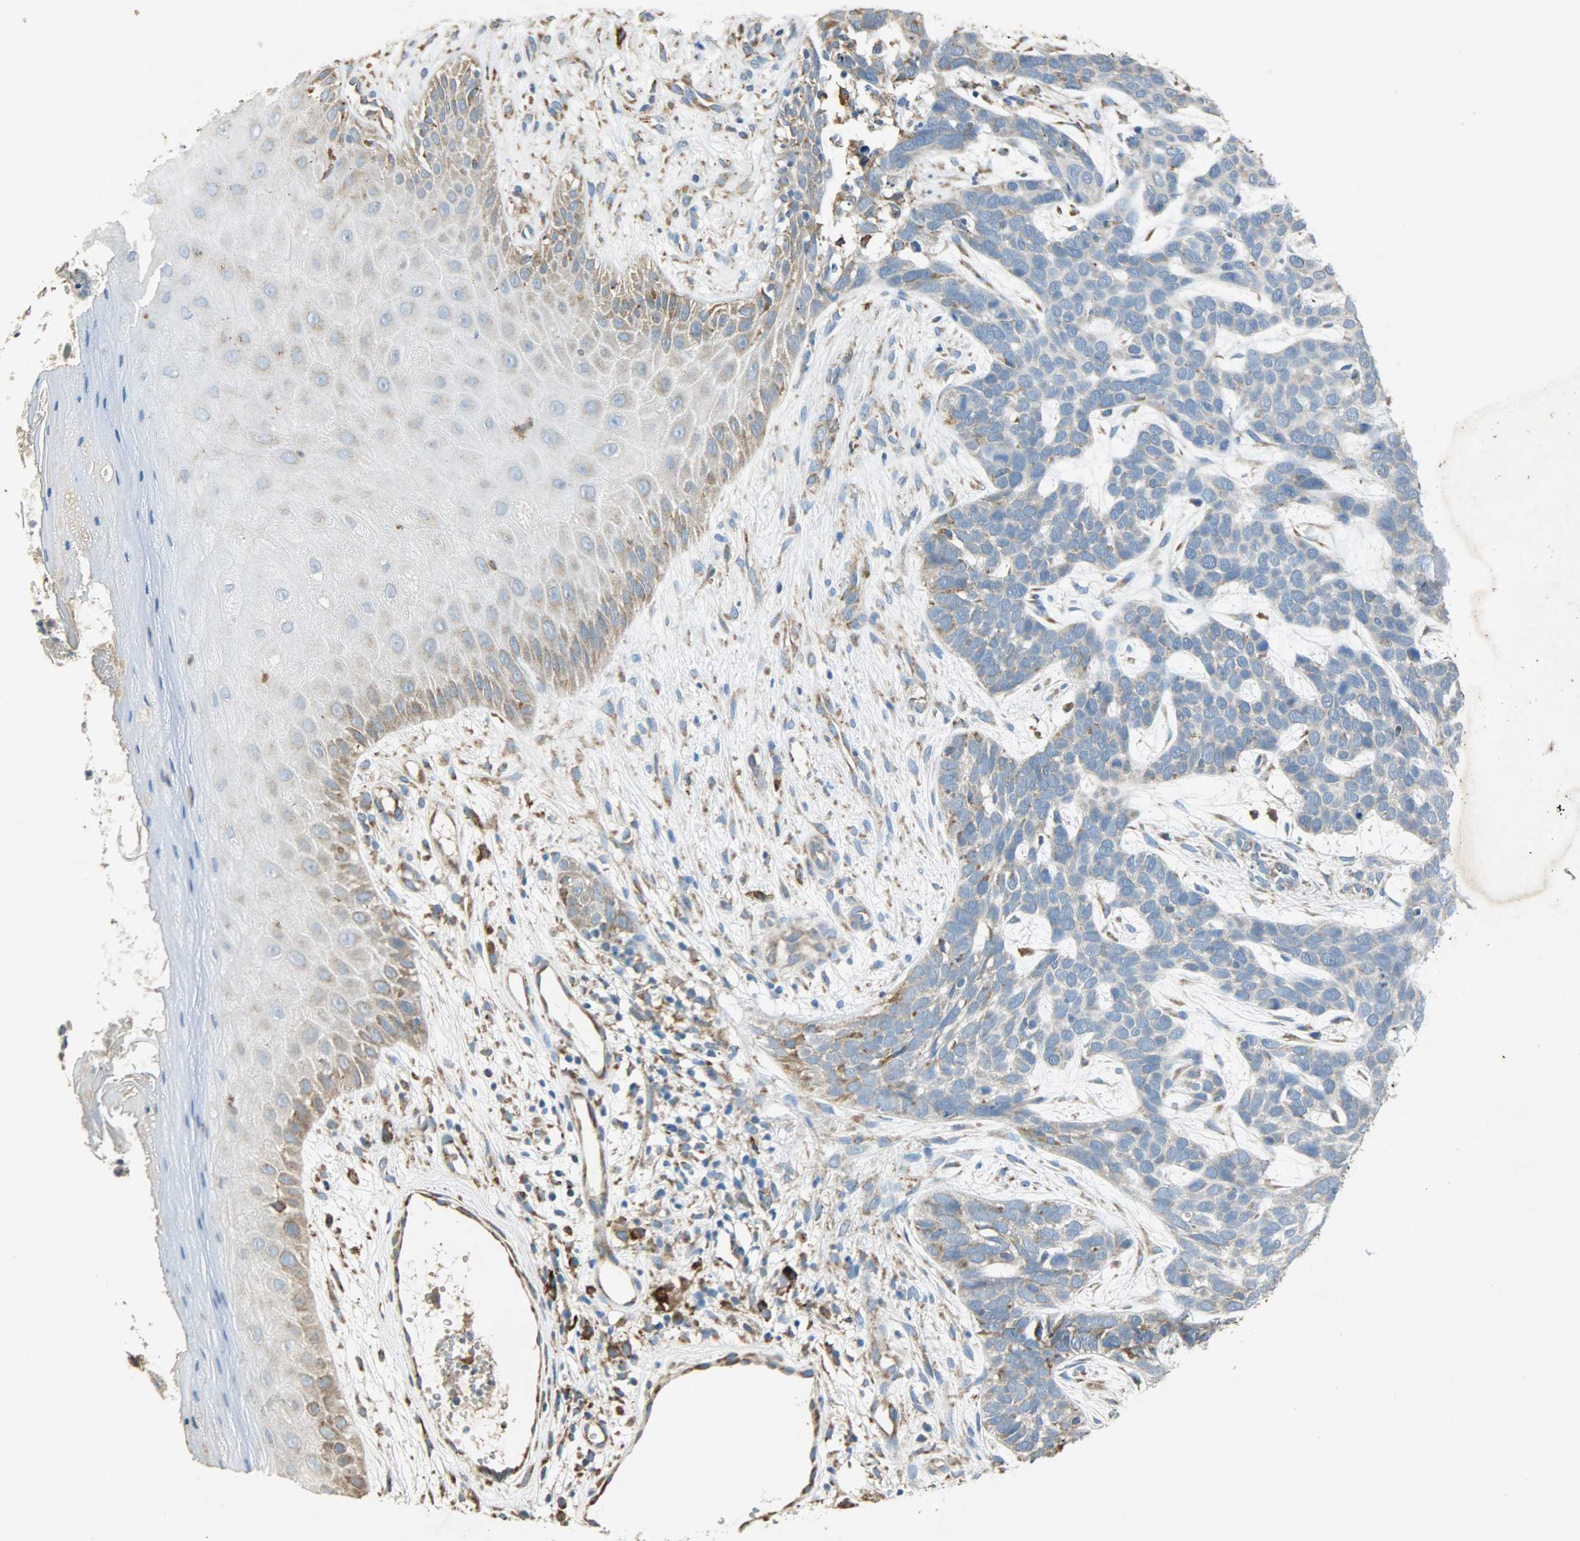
{"staining": {"intensity": "weak", "quantity": ">75%", "location": "cytoplasmic/membranous"}, "tissue": "skin cancer", "cell_type": "Tumor cells", "image_type": "cancer", "snomed": [{"axis": "morphology", "description": "Basal cell carcinoma"}, {"axis": "topography", "description": "Skin"}], "caption": "Brown immunohistochemical staining in human skin basal cell carcinoma exhibits weak cytoplasmic/membranous positivity in about >75% of tumor cells. The staining was performed using DAB, with brown indicating positive protein expression. Nuclei are stained blue with hematoxylin.", "gene": "HSPA5", "patient": {"sex": "male", "age": 87}}